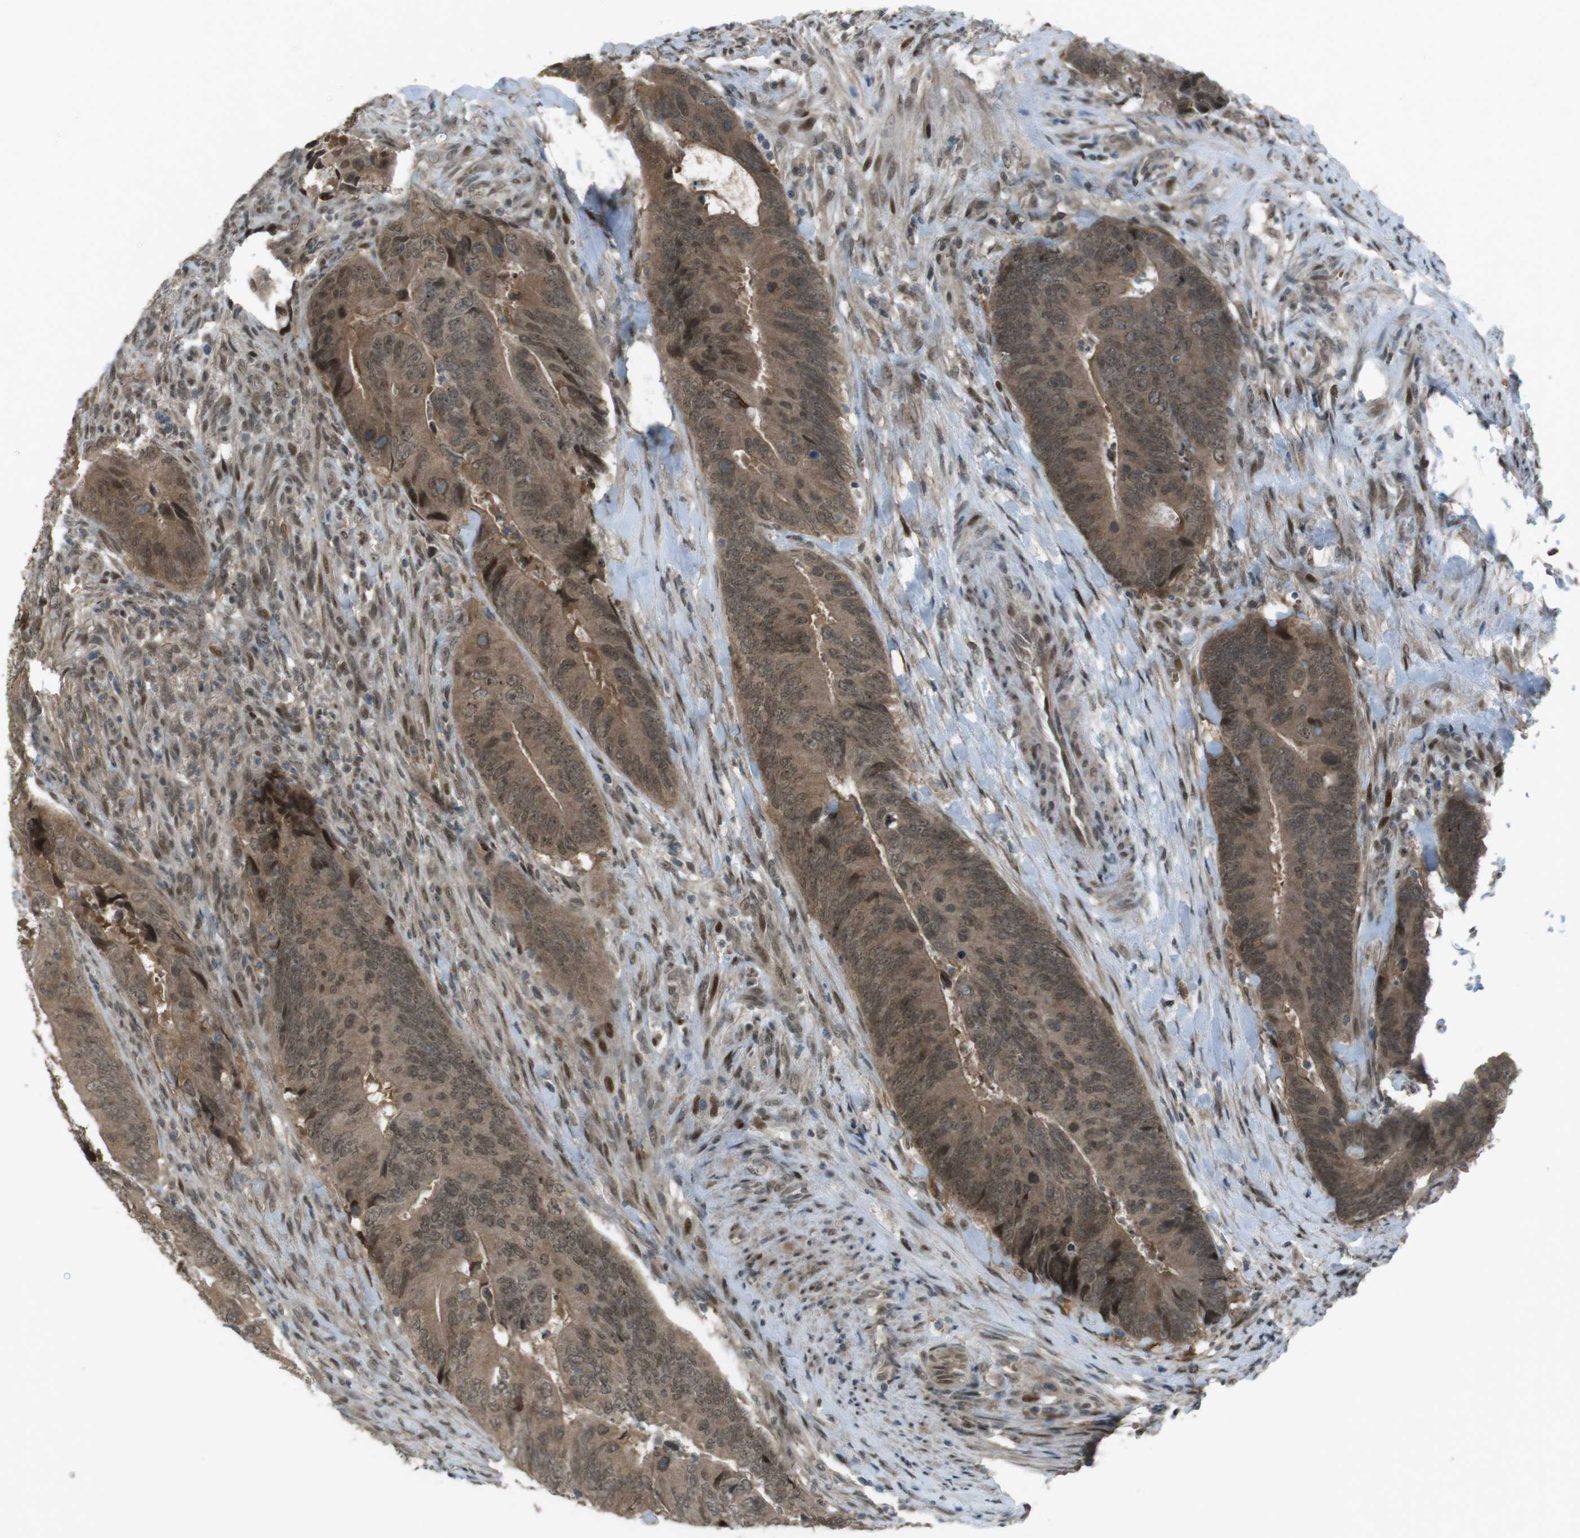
{"staining": {"intensity": "strong", "quantity": ">75%", "location": "cytoplasmic/membranous,nuclear"}, "tissue": "colorectal cancer", "cell_type": "Tumor cells", "image_type": "cancer", "snomed": [{"axis": "morphology", "description": "Normal tissue, NOS"}, {"axis": "morphology", "description": "Adenocarcinoma, NOS"}, {"axis": "topography", "description": "Colon"}], "caption": "Approximately >75% of tumor cells in human colorectal cancer demonstrate strong cytoplasmic/membranous and nuclear protein expression as visualized by brown immunohistochemical staining.", "gene": "SLITRK5", "patient": {"sex": "male", "age": 56}}